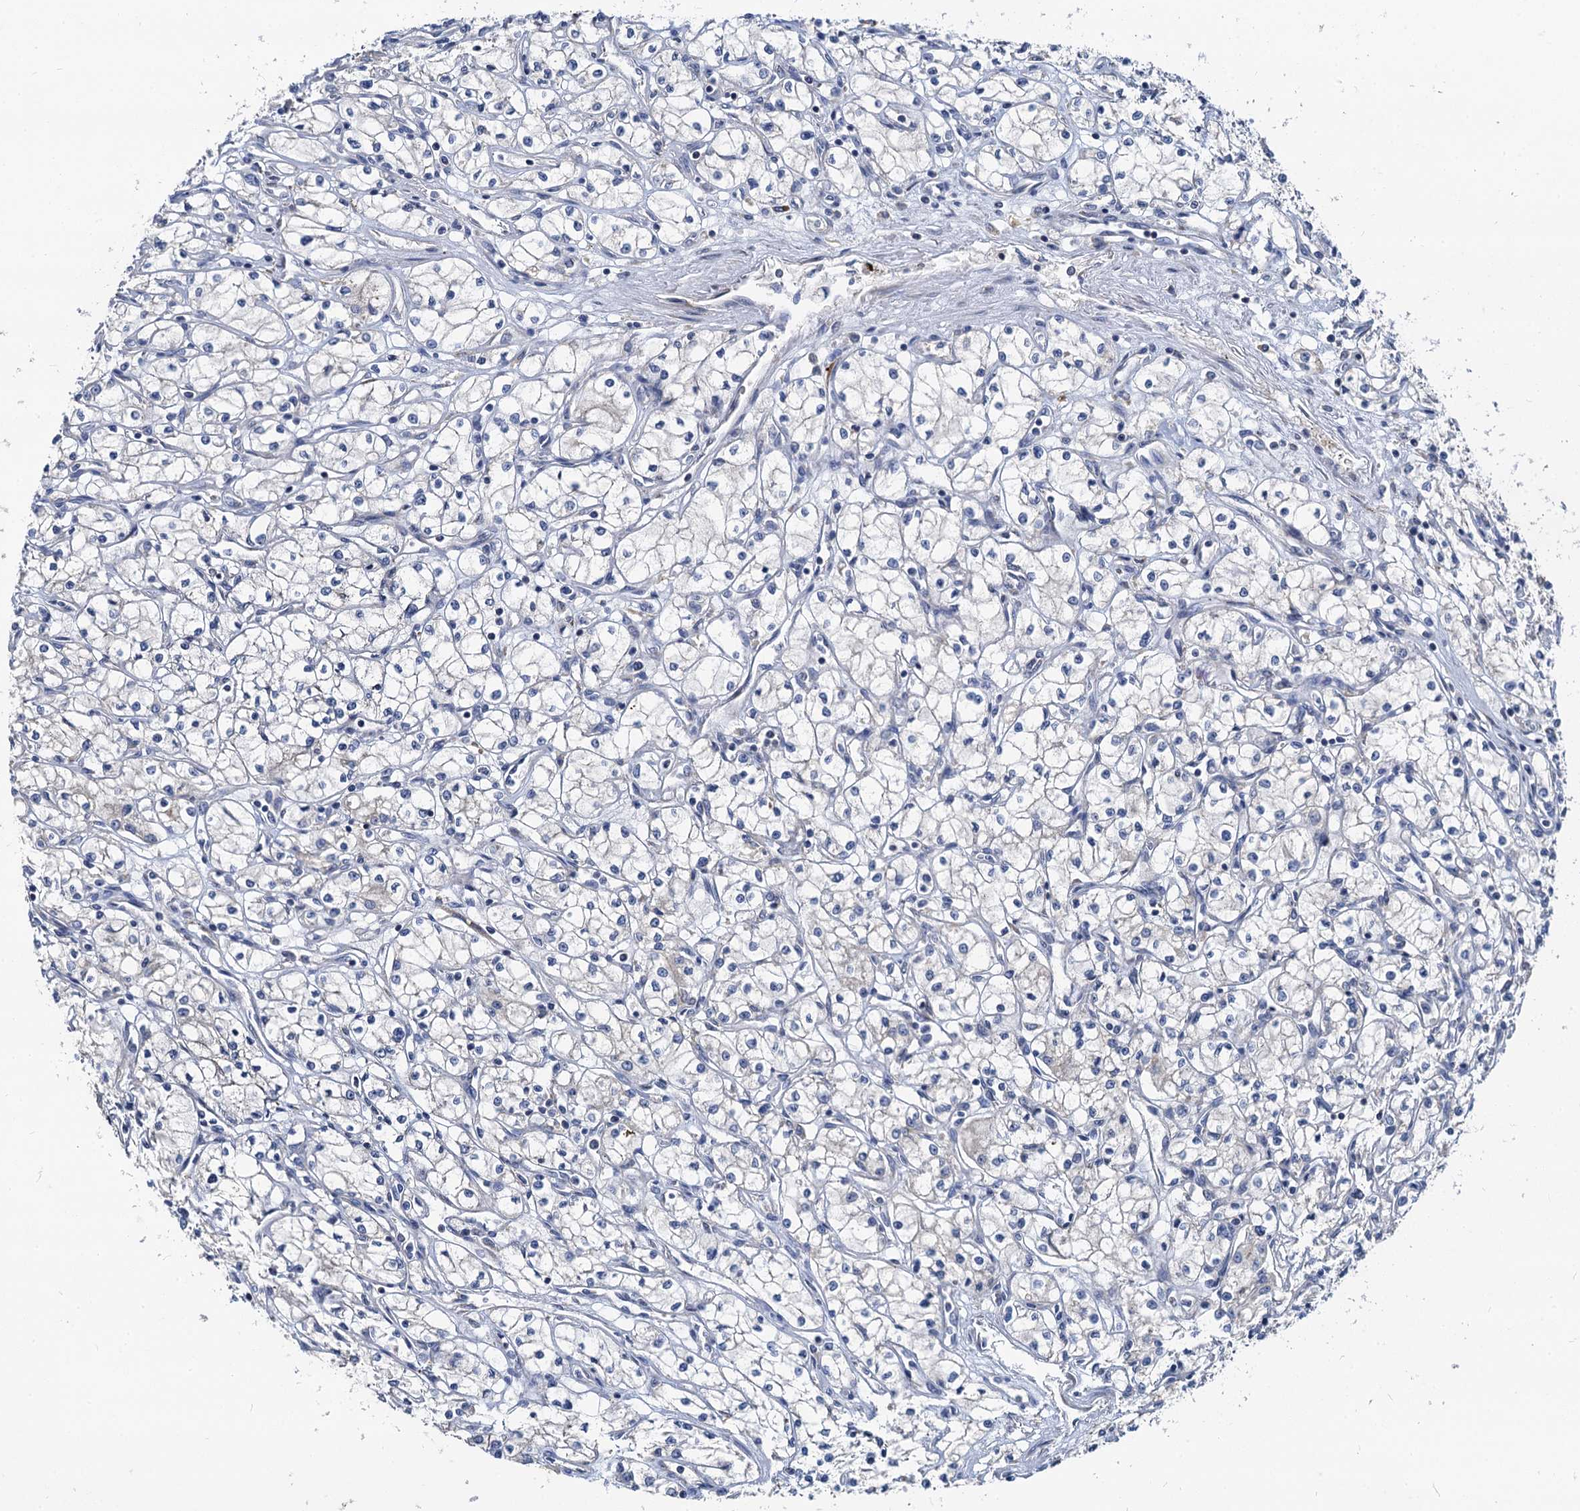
{"staining": {"intensity": "negative", "quantity": "none", "location": "none"}, "tissue": "renal cancer", "cell_type": "Tumor cells", "image_type": "cancer", "snomed": [{"axis": "morphology", "description": "Adenocarcinoma, NOS"}, {"axis": "topography", "description": "Kidney"}], "caption": "Image shows no significant protein staining in tumor cells of adenocarcinoma (renal). (Stains: DAB (3,3'-diaminobenzidine) immunohistochemistry with hematoxylin counter stain, Microscopy: brightfield microscopy at high magnification).", "gene": "NKAPD1", "patient": {"sex": "male", "age": 59}}